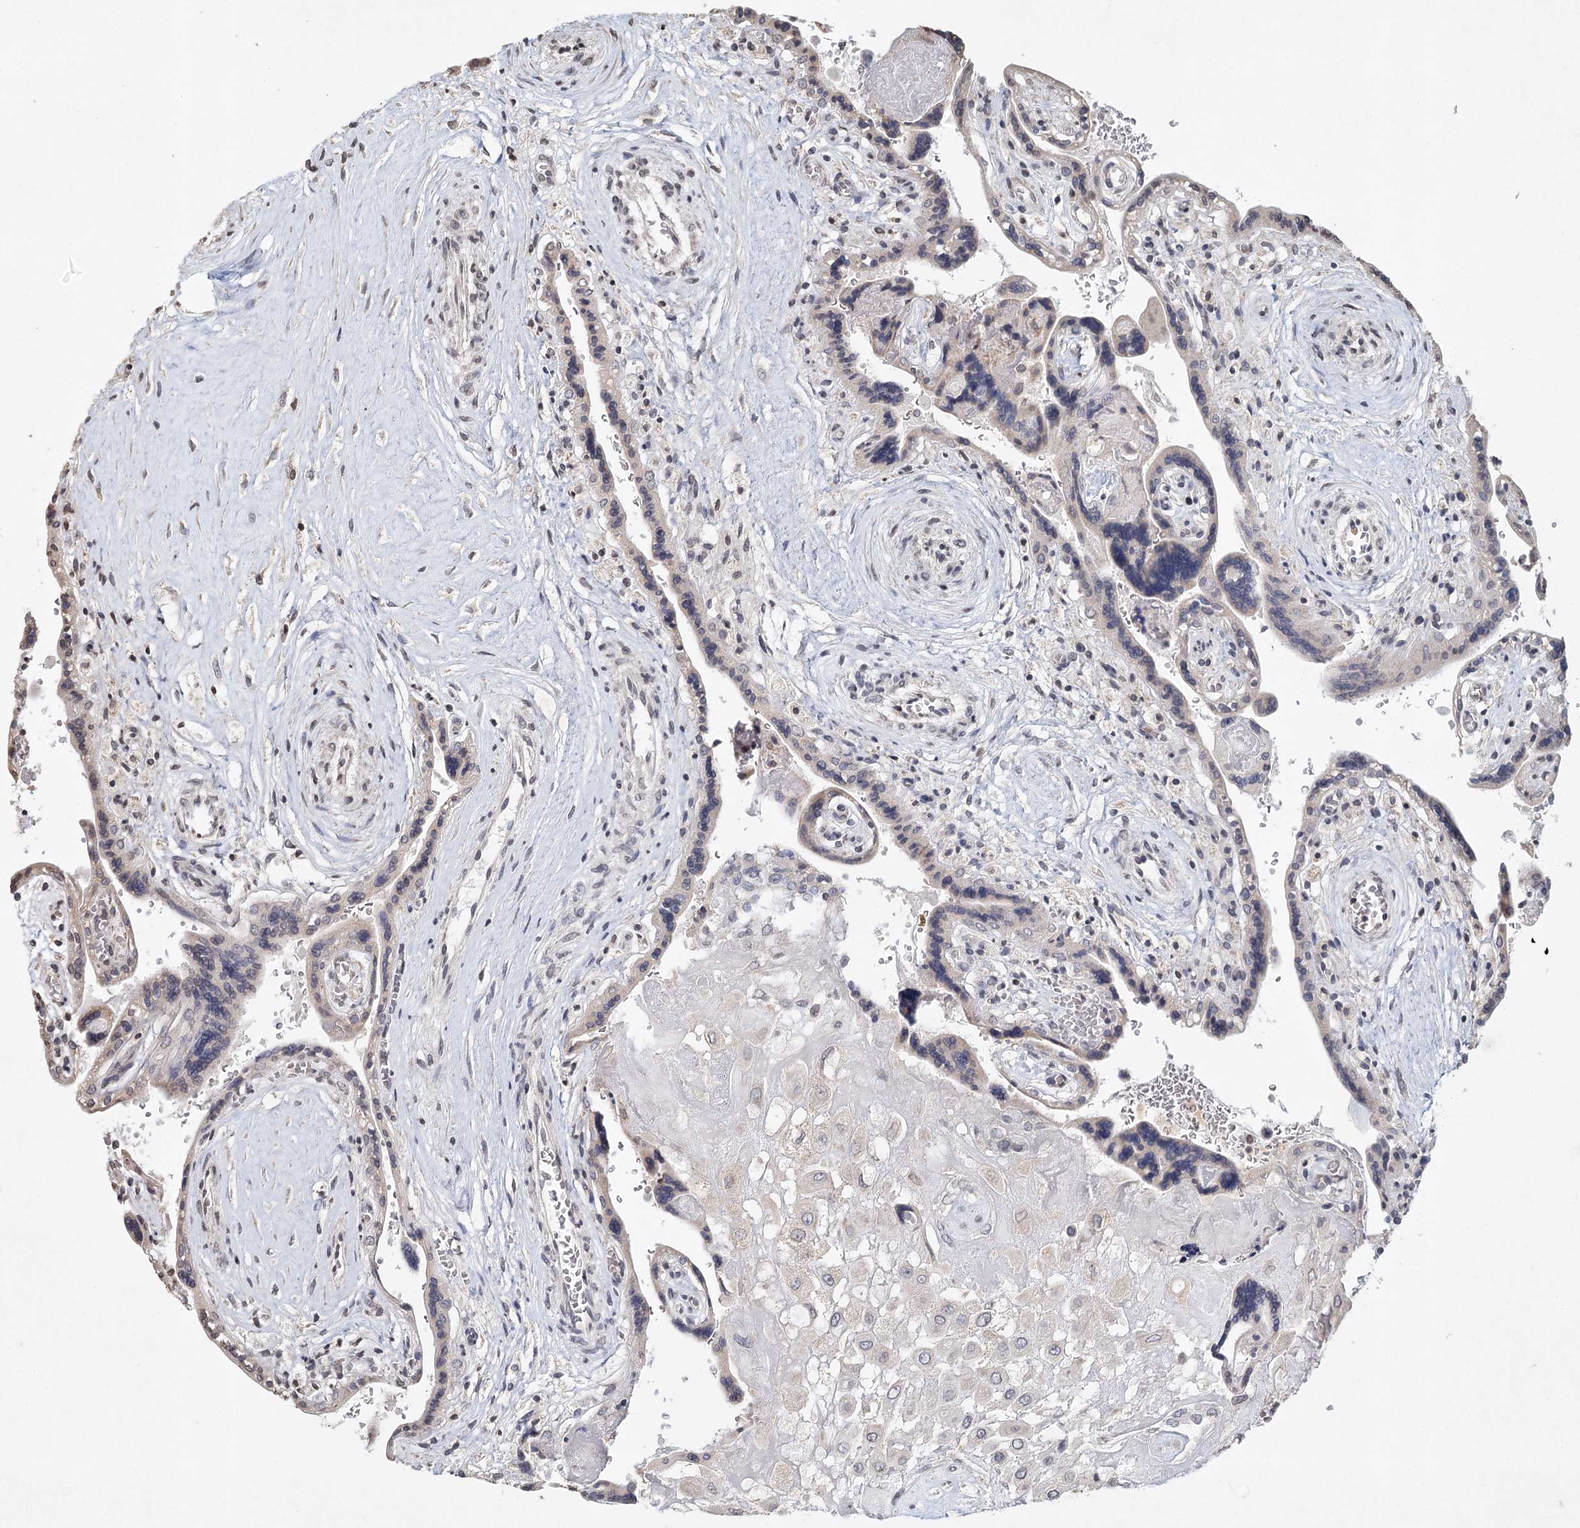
{"staining": {"intensity": "negative", "quantity": "none", "location": "none"}, "tissue": "placenta", "cell_type": "Decidual cells", "image_type": "normal", "snomed": [{"axis": "morphology", "description": "Normal tissue, NOS"}, {"axis": "topography", "description": "Placenta"}], "caption": "Immunohistochemical staining of normal placenta displays no significant expression in decidual cells. Nuclei are stained in blue.", "gene": "ICOS", "patient": {"sex": "female", "age": 37}}